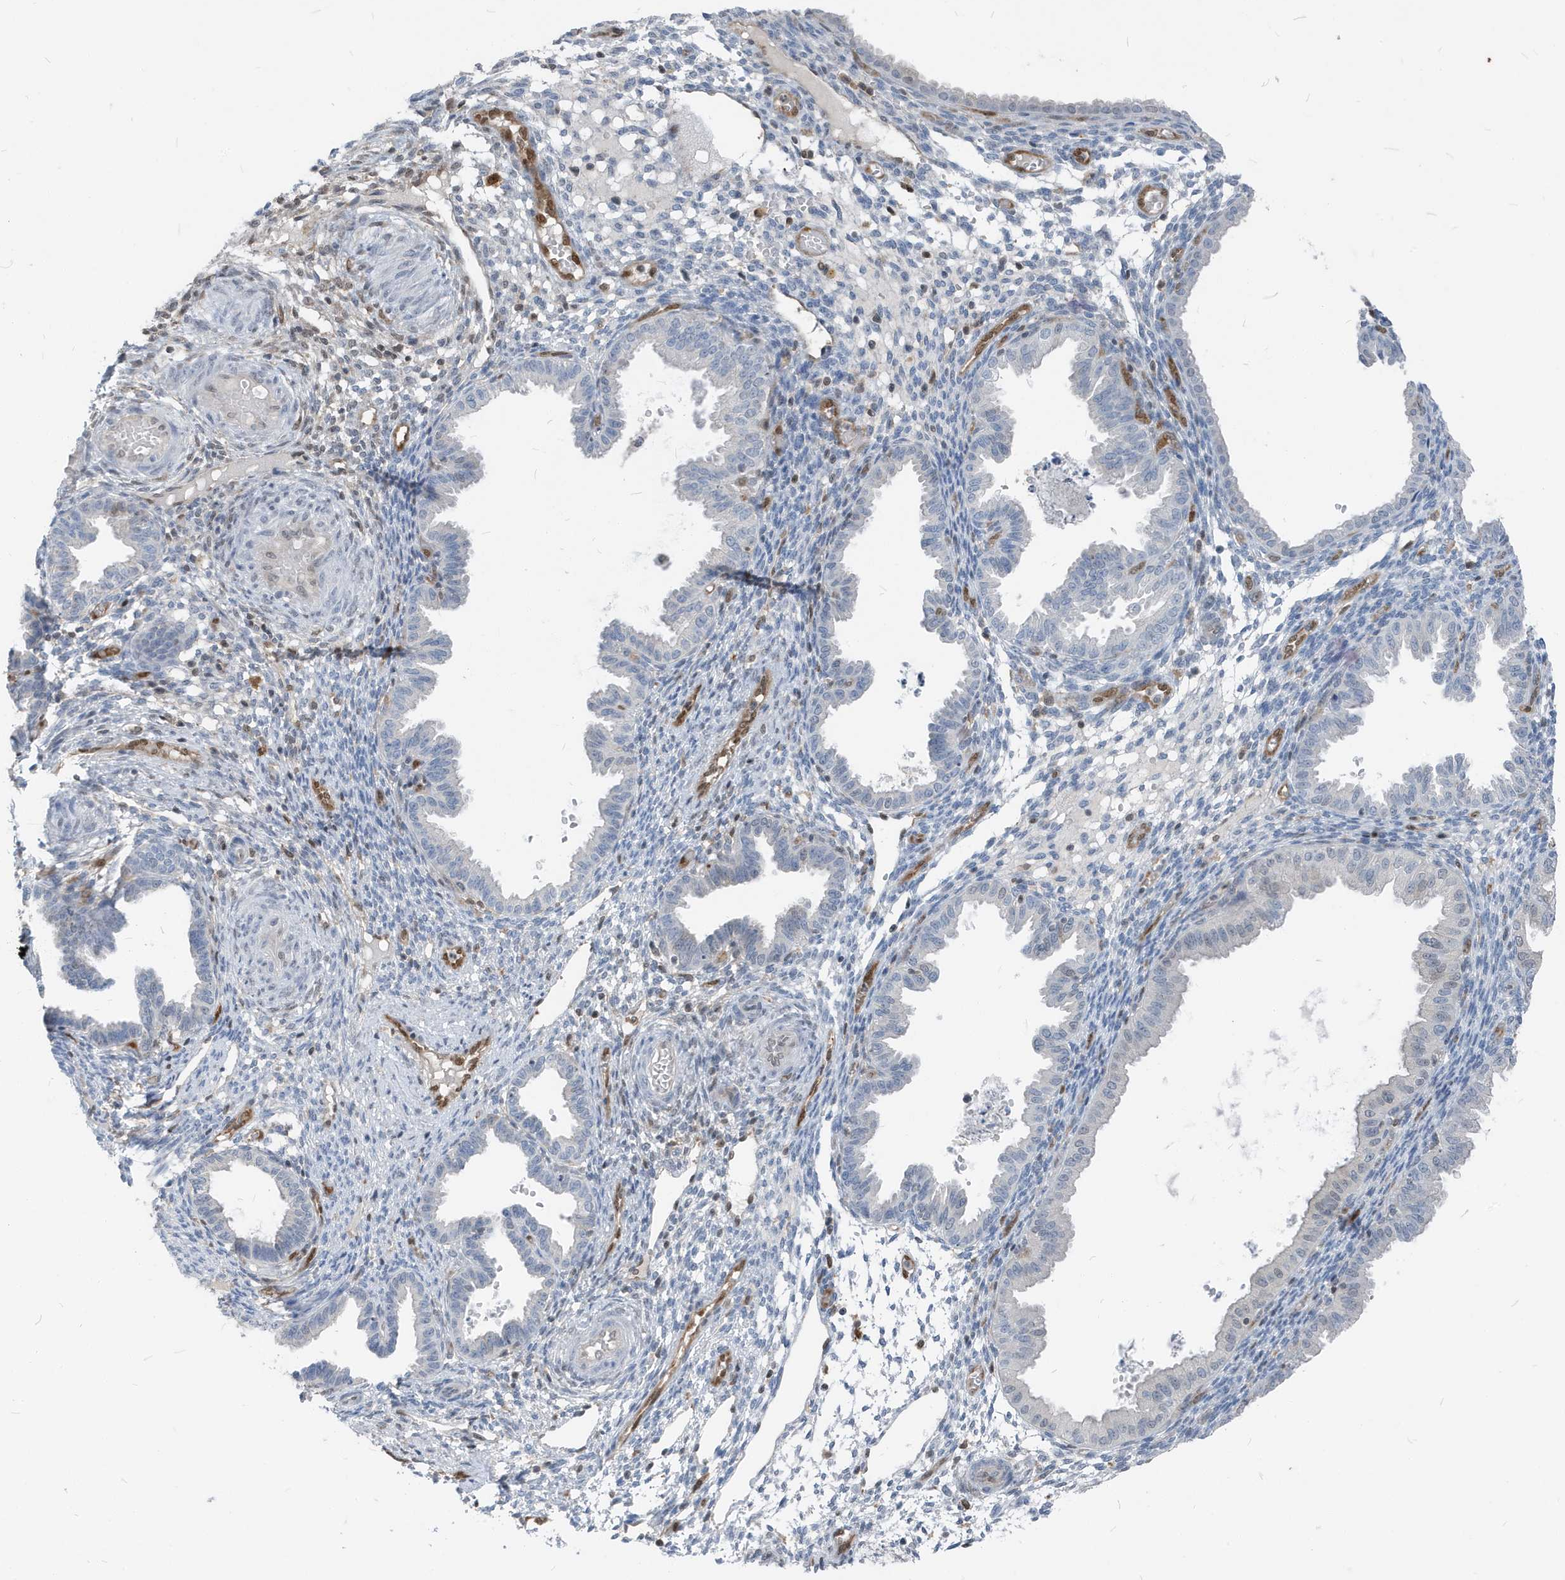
{"staining": {"intensity": "negative", "quantity": "none", "location": "none"}, "tissue": "endometrium", "cell_type": "Cells in endometrial stroma", "image_type": "normal", "snomed": [{"axis": "morphology", "description": "Normal tissue, NOS"}, {"axis": "topography", "description": "Endometrium"}], "caption": "Cells in endometrial stroma show no significant protein positivity in benign endometrium. Nuclei are stained in blue.", "gene": "NCOA7", "patient": {"sex": "female", "age": 33}}